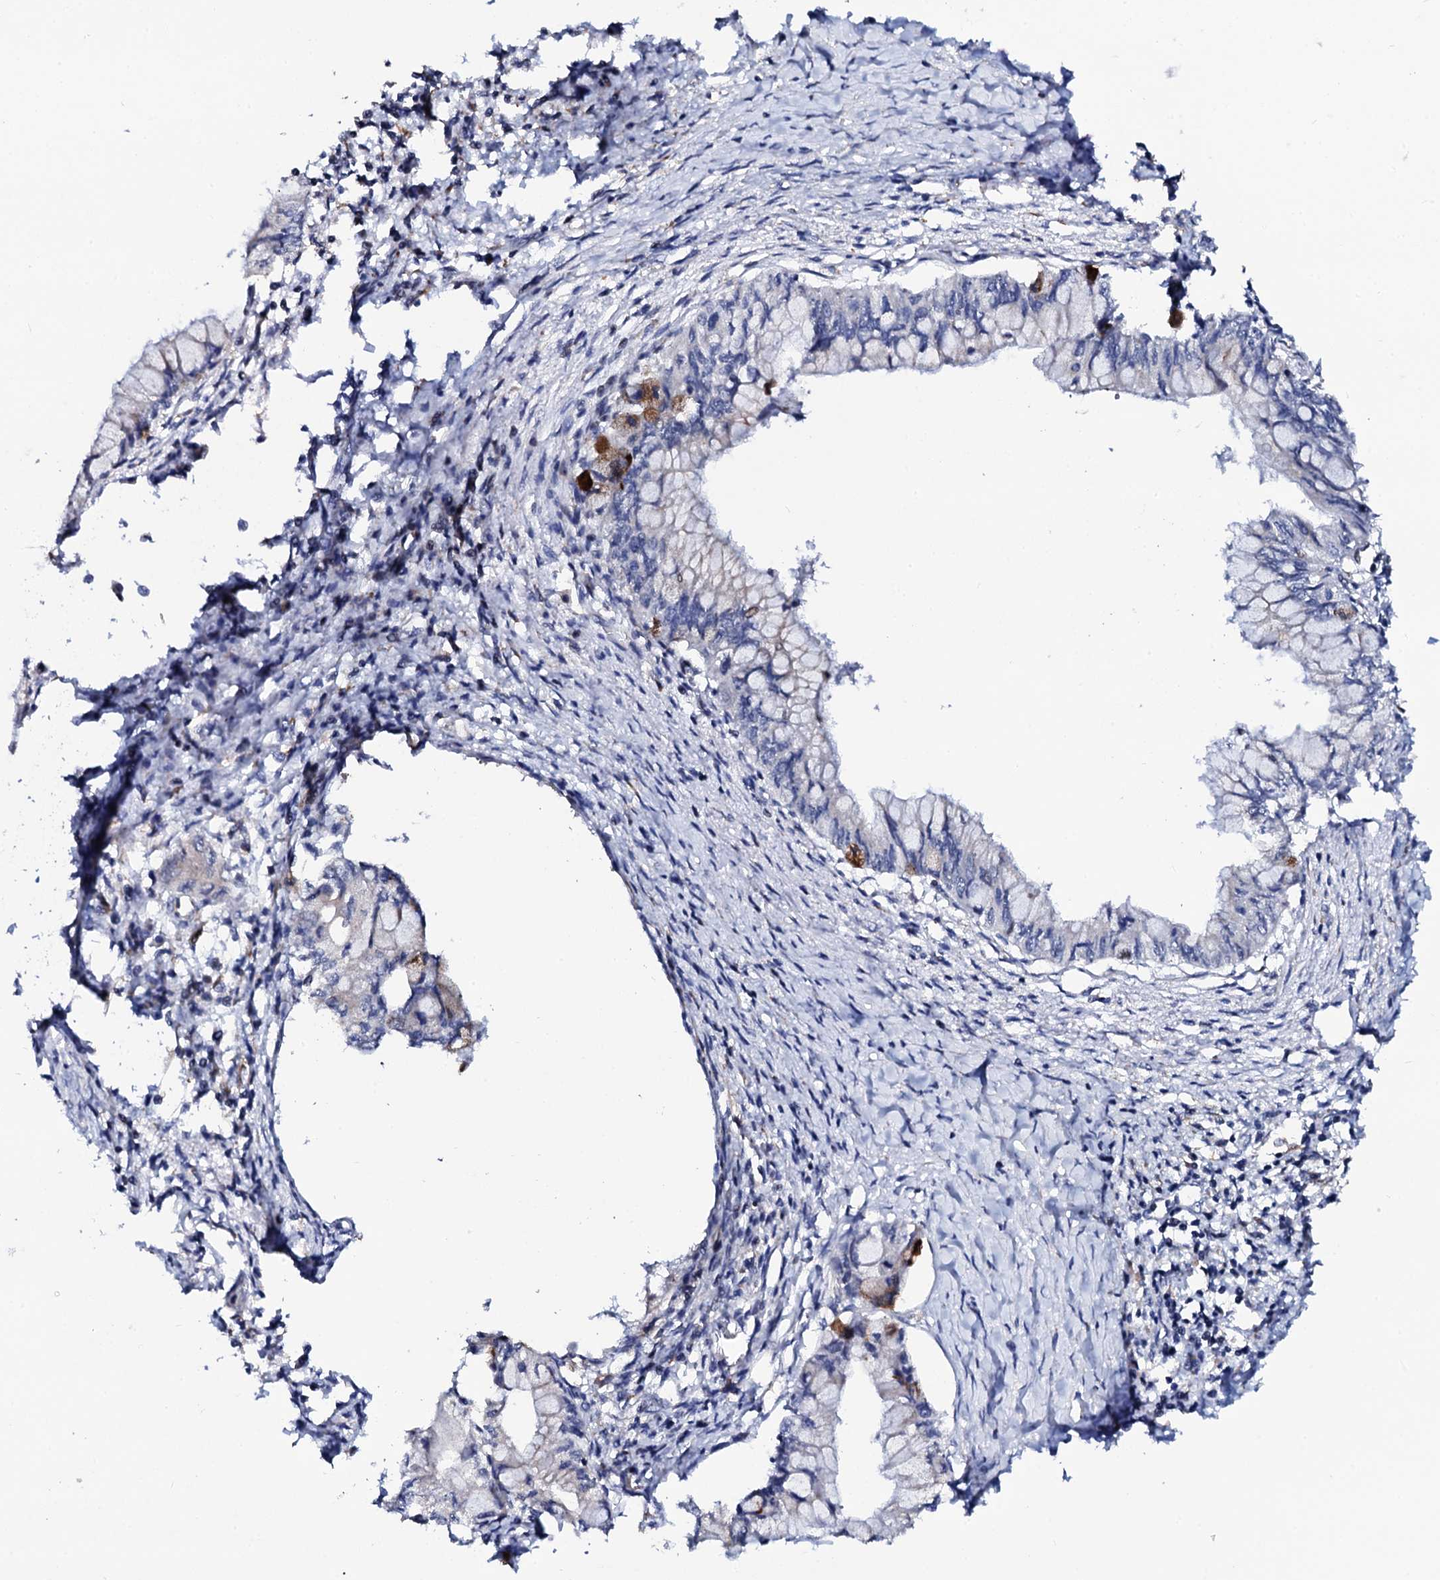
{"staining": {"intensity": "weak", "quantity": "<25%", "location": "cytoplasmic/membranous"}, "tissue": "pancreatic cancer", "cell_type": "Tumor cells", "image_type": "cancer", "snomed": [{"axis": "morphology", "description": "Adenocarcinoma, NOS"}, {"axis": "topography", "description": "Pancreas"}], "caption": "High power microscopy photomicrograph of an immunohistochemistry (IHC) image of pancreatic cancer, revealing no significant expression in tumor cells.", "gene": "TCIRG1", "patient": {"sex": "male", "age": 48}}